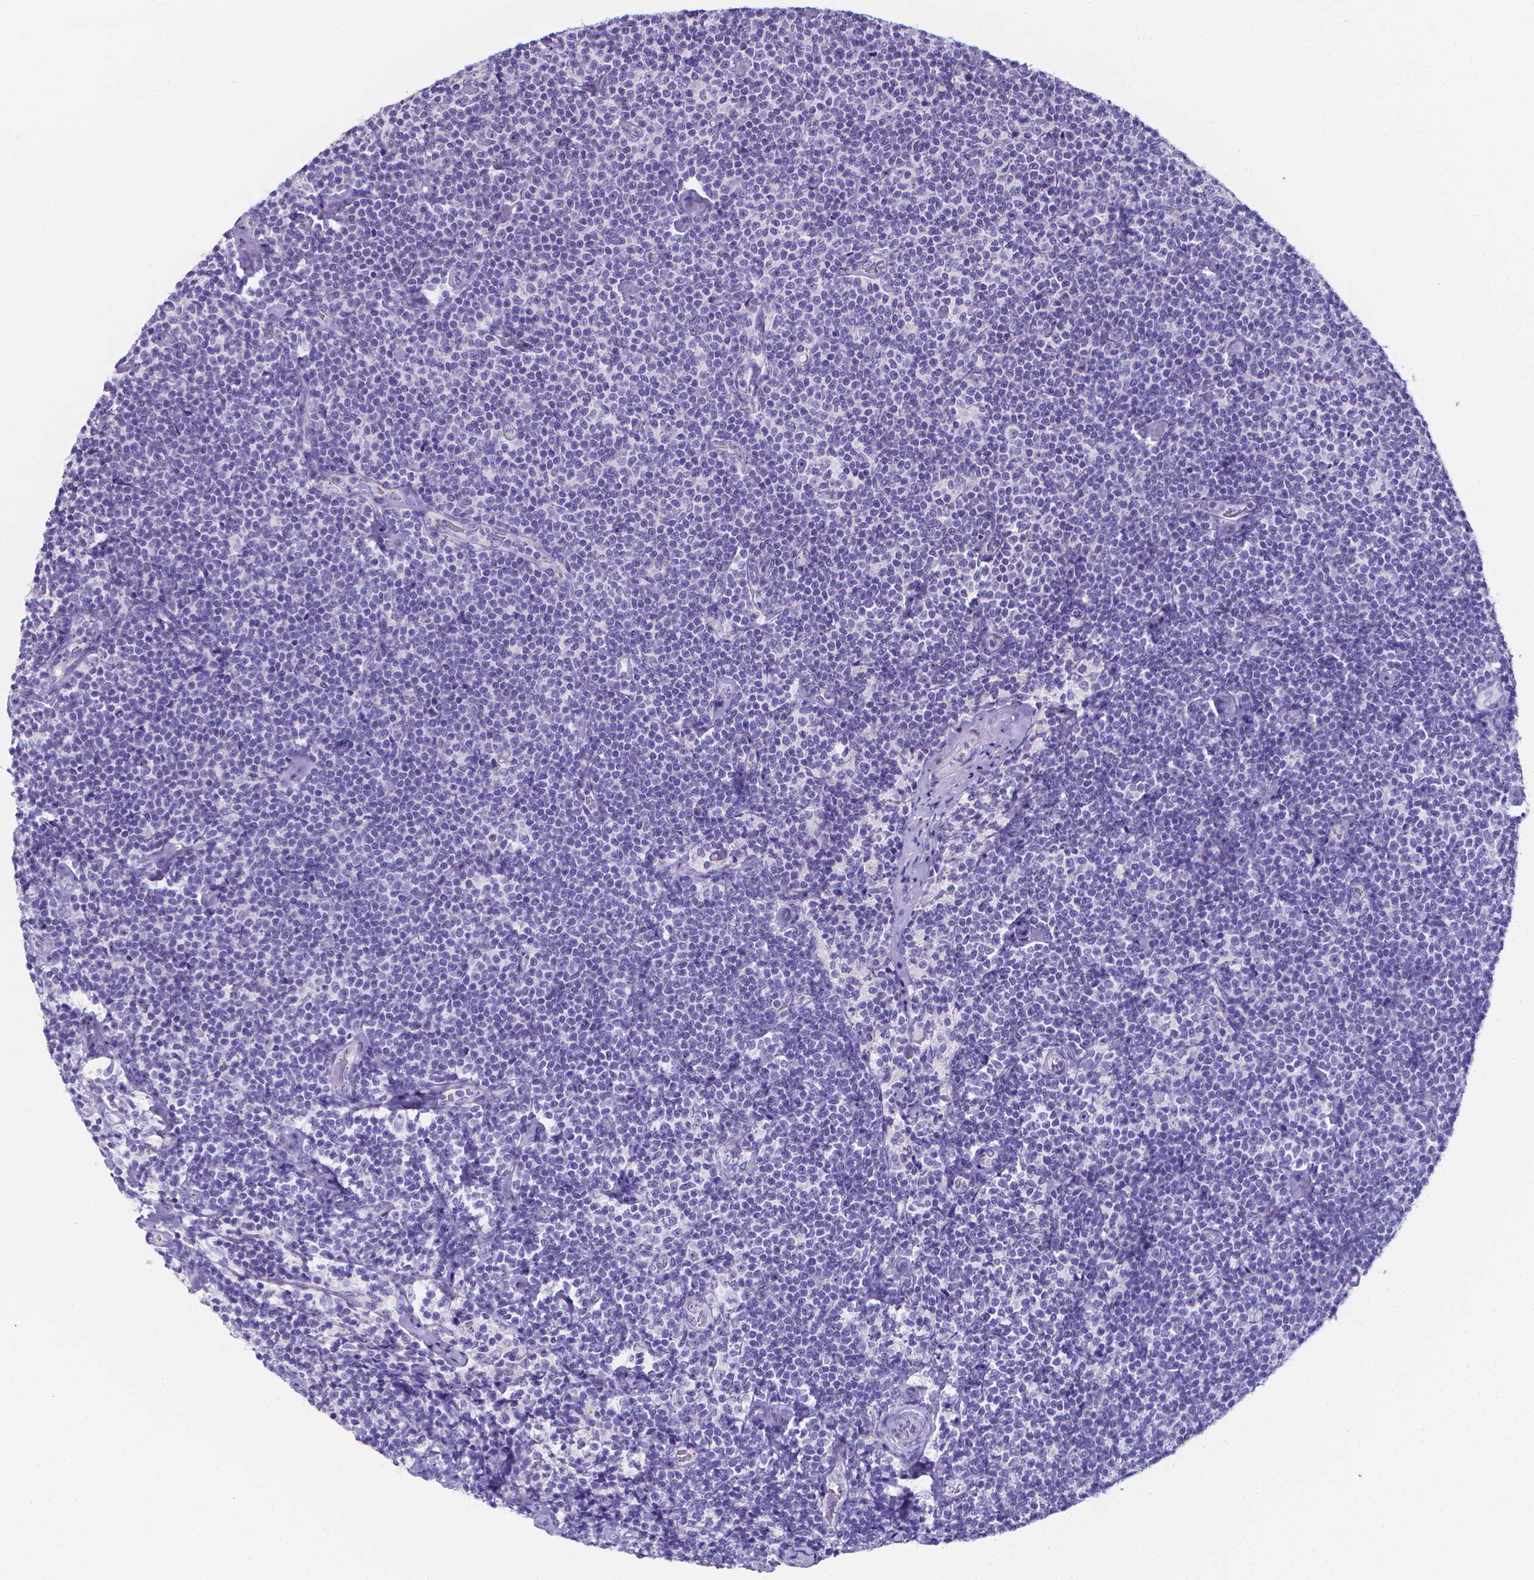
{"staining": {"intensity": "negative", "quantity": "none", "location": "none"}, "tissue": "lymphoma", "cell_type": "Tumor cells", "image_type": "cancer", "snomed": [{"axis": "morphology", "description": "Malignant lymphoma, non-Hodgkin's type, Low grade"}, {"axis": "topography", "description": "Lymph node"}], "caption": "Immunohistochemistry histopathology image of neoplastic tissue: human low-grade malignant lymphoma, non-Hodgkin's type stained with DAB shows no significant protein staining in tumor cells.", "gene": "LRRC73", "patient": {"sex": "male", "age": 81}}